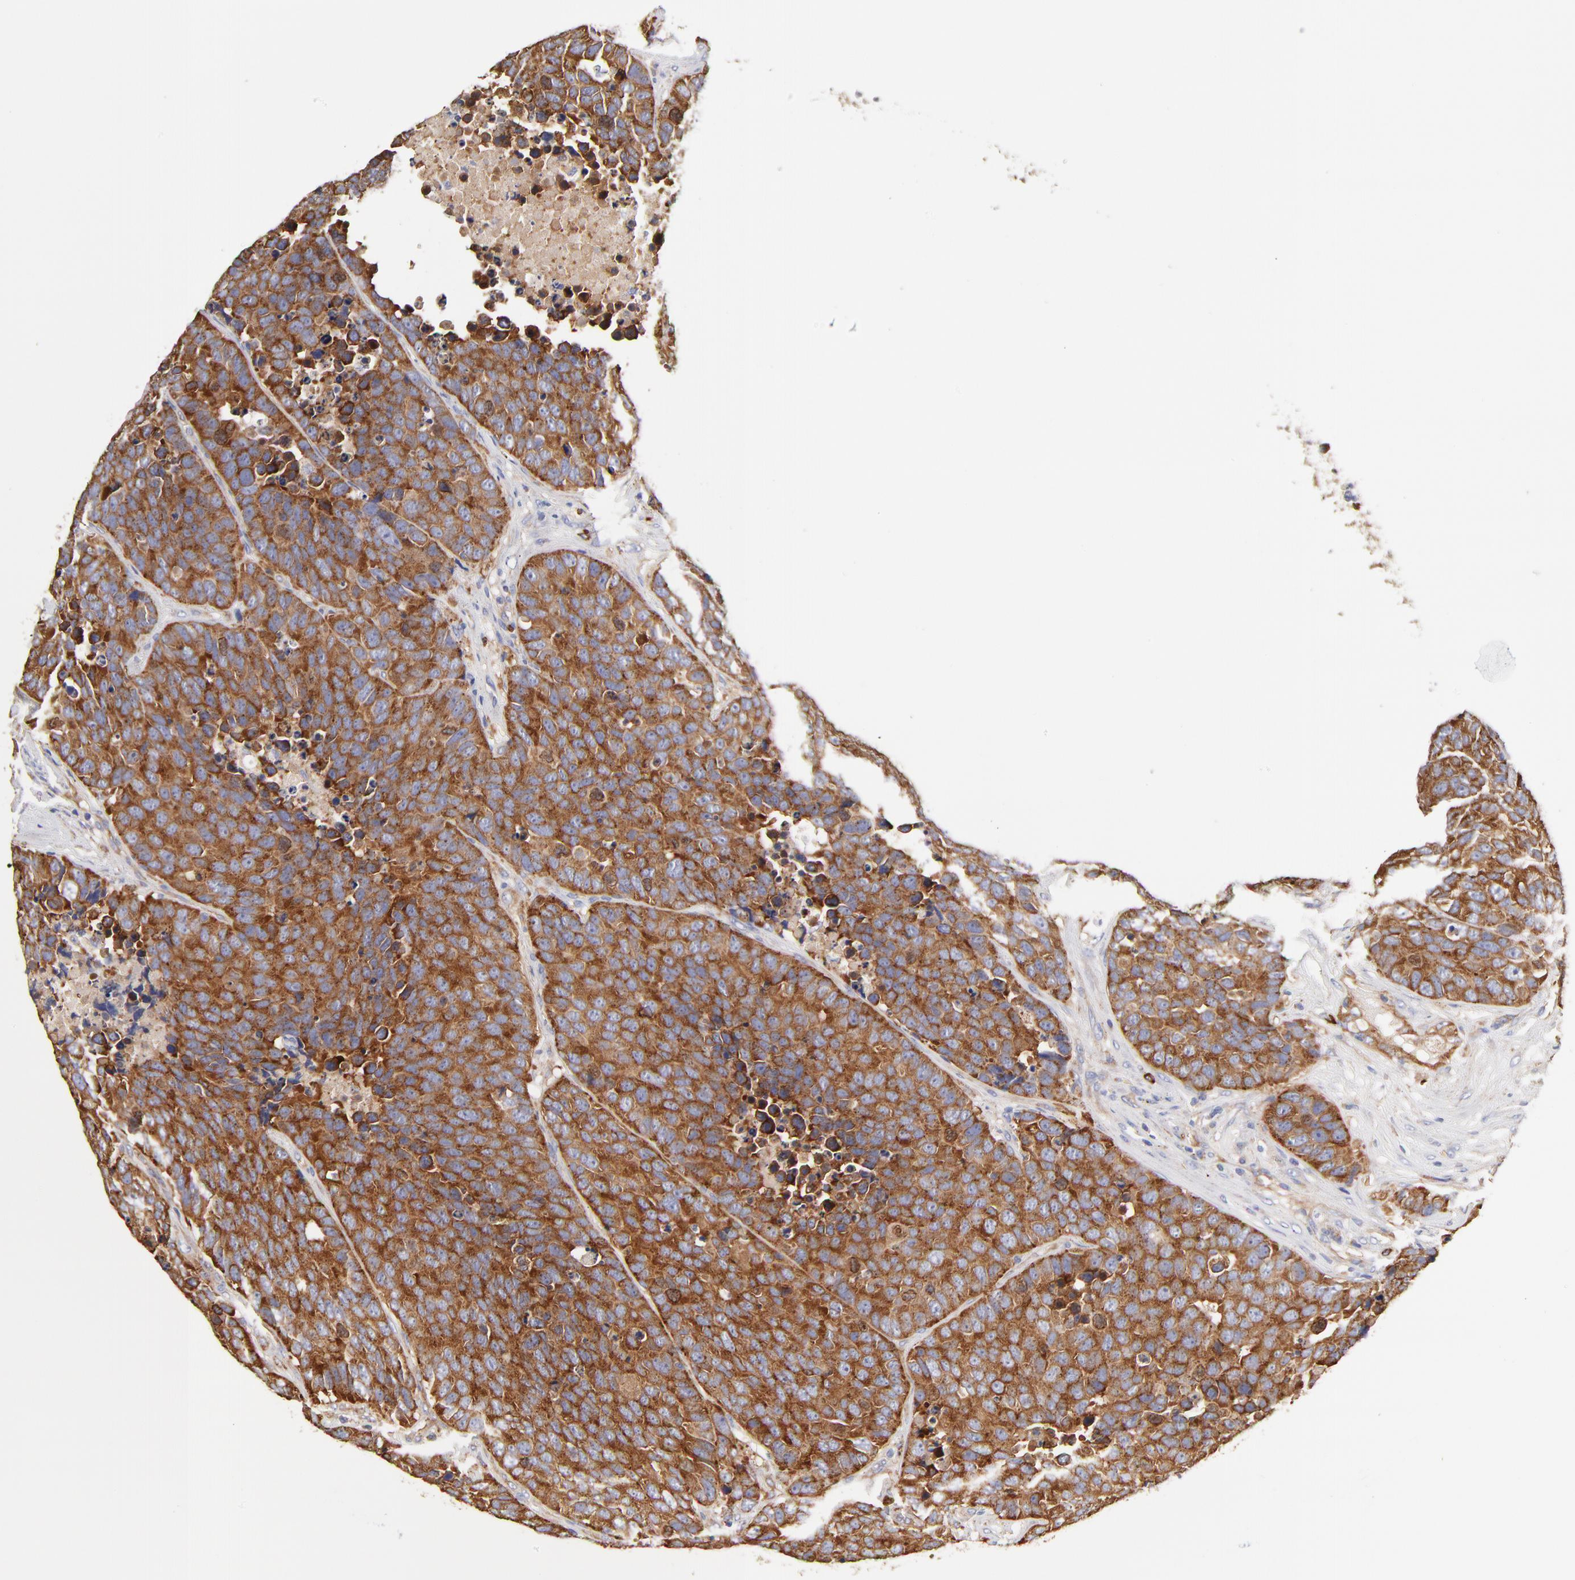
{"staining": {"intensity": "moderate", "quantity": ">75%", "location": "cytoplasmic/membranous"}, "tissue": "carcinoid", "cell_type": "Tumor cells", "image_type": "cancer", "snomed": [{"axis": "morphology", "description": "Carcinoid, malignant, NOS"}, {"axis": "topography", "description": "Lung"}], "caption": "There is medium levels of moderate cytoplasmic/membranous staining in tumor cells of malignant carcinoid, as demonstrated by immunohistochemical staining (brown color).", "gene": "CD2AP", "patient": {"sex": "male", "age": 60}}